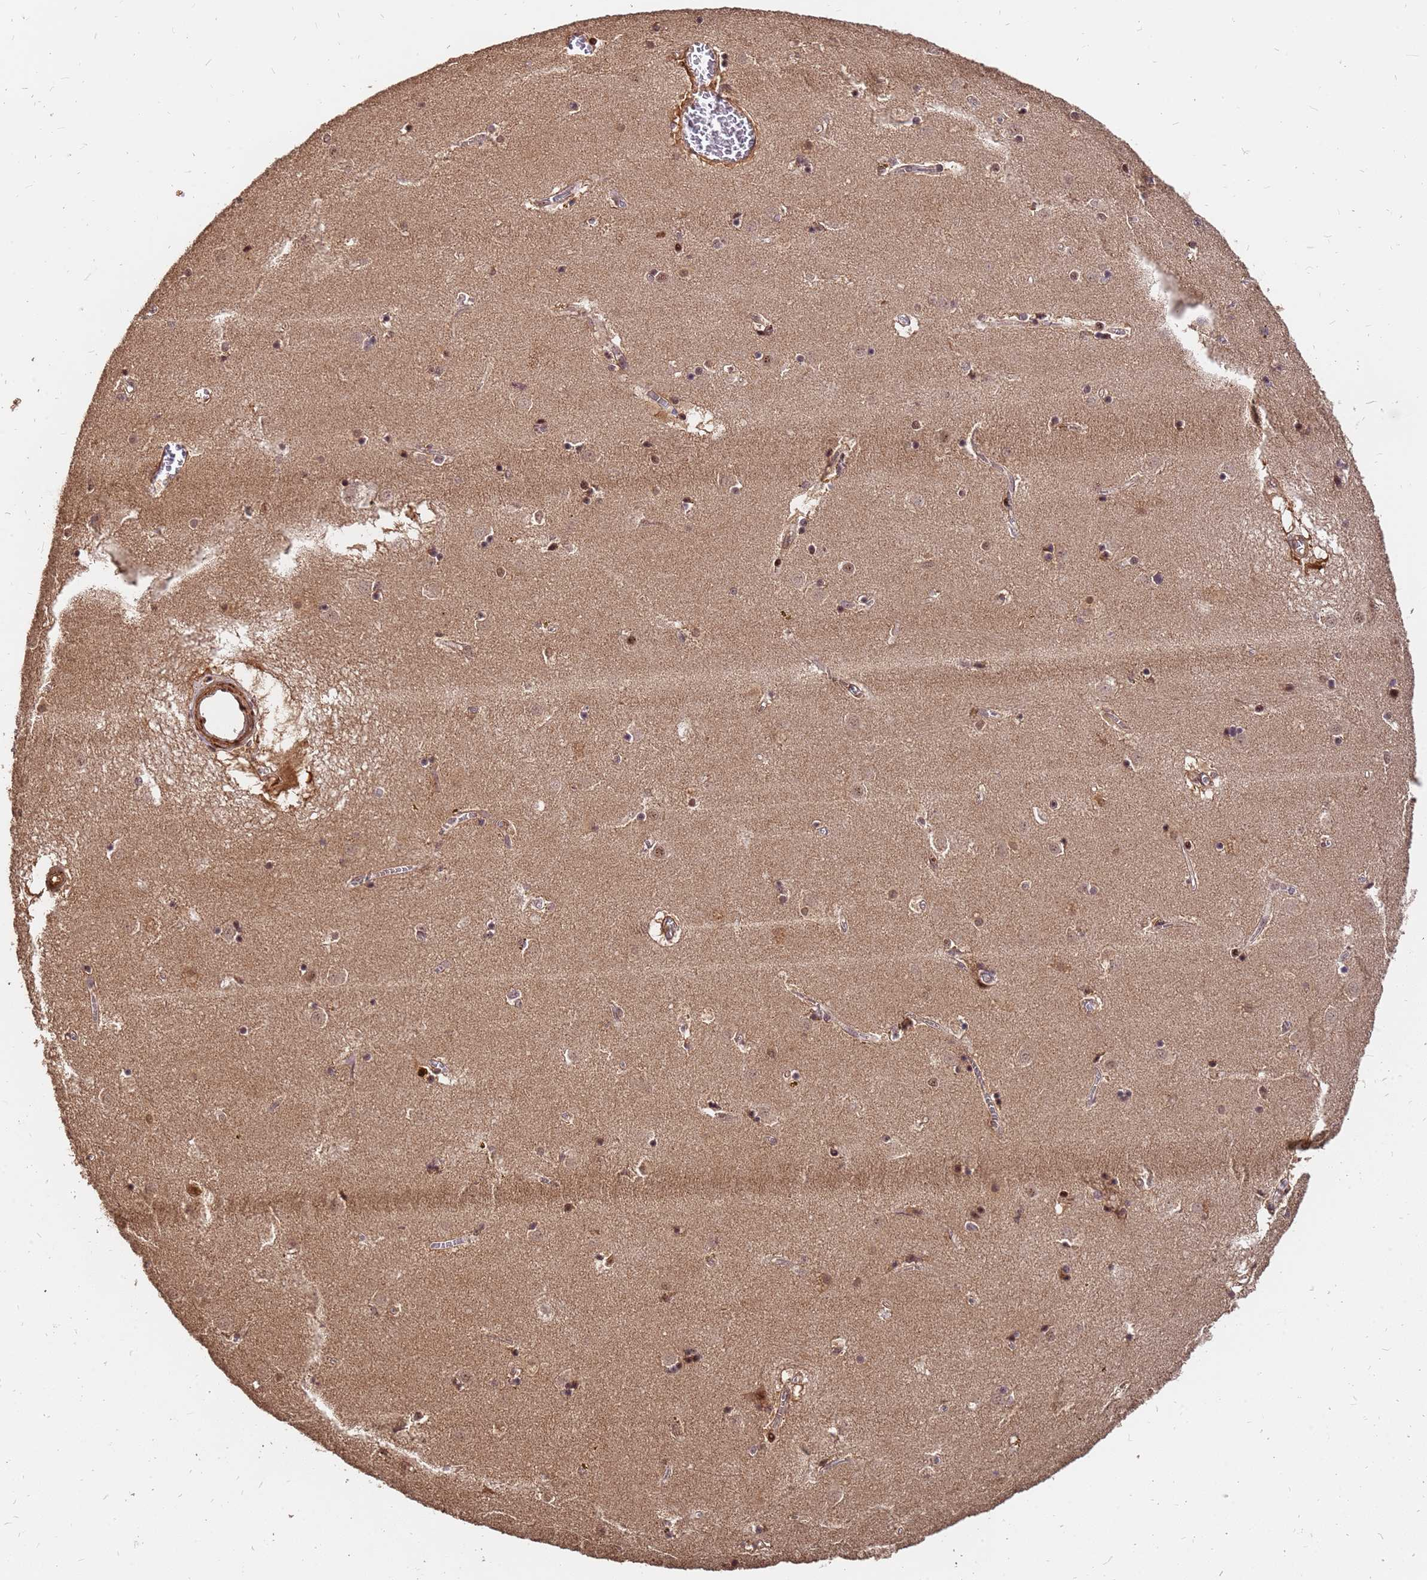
{"staining": {"intensity": "moderate", "quantity": "25%-75%", "location": "cytoplasmic/membranous,nuclear"}, "tissue": "caudate", "cell_type": "Glial cells", "image_type": "normal", "snomed": [{"axis": "morphology", "description": "Normal tissue, NOS"}, {"axis": "topography", "description": "Lateral ventricle wall"}], "caption": "Immunohistochemistry (IHC) micrograph of unremarkable caudate: caudate stained using immunohistochemistry (IHC) displays medium levels of moderate protein expression localized specifically in the cytoplasmic/membranous,nuclear of glial cells, appearing as a cytoplasmic/membranous,nuclear brown color.", "gene": "GPATCH8", "patient": {"sex": "male", "age": 70}}